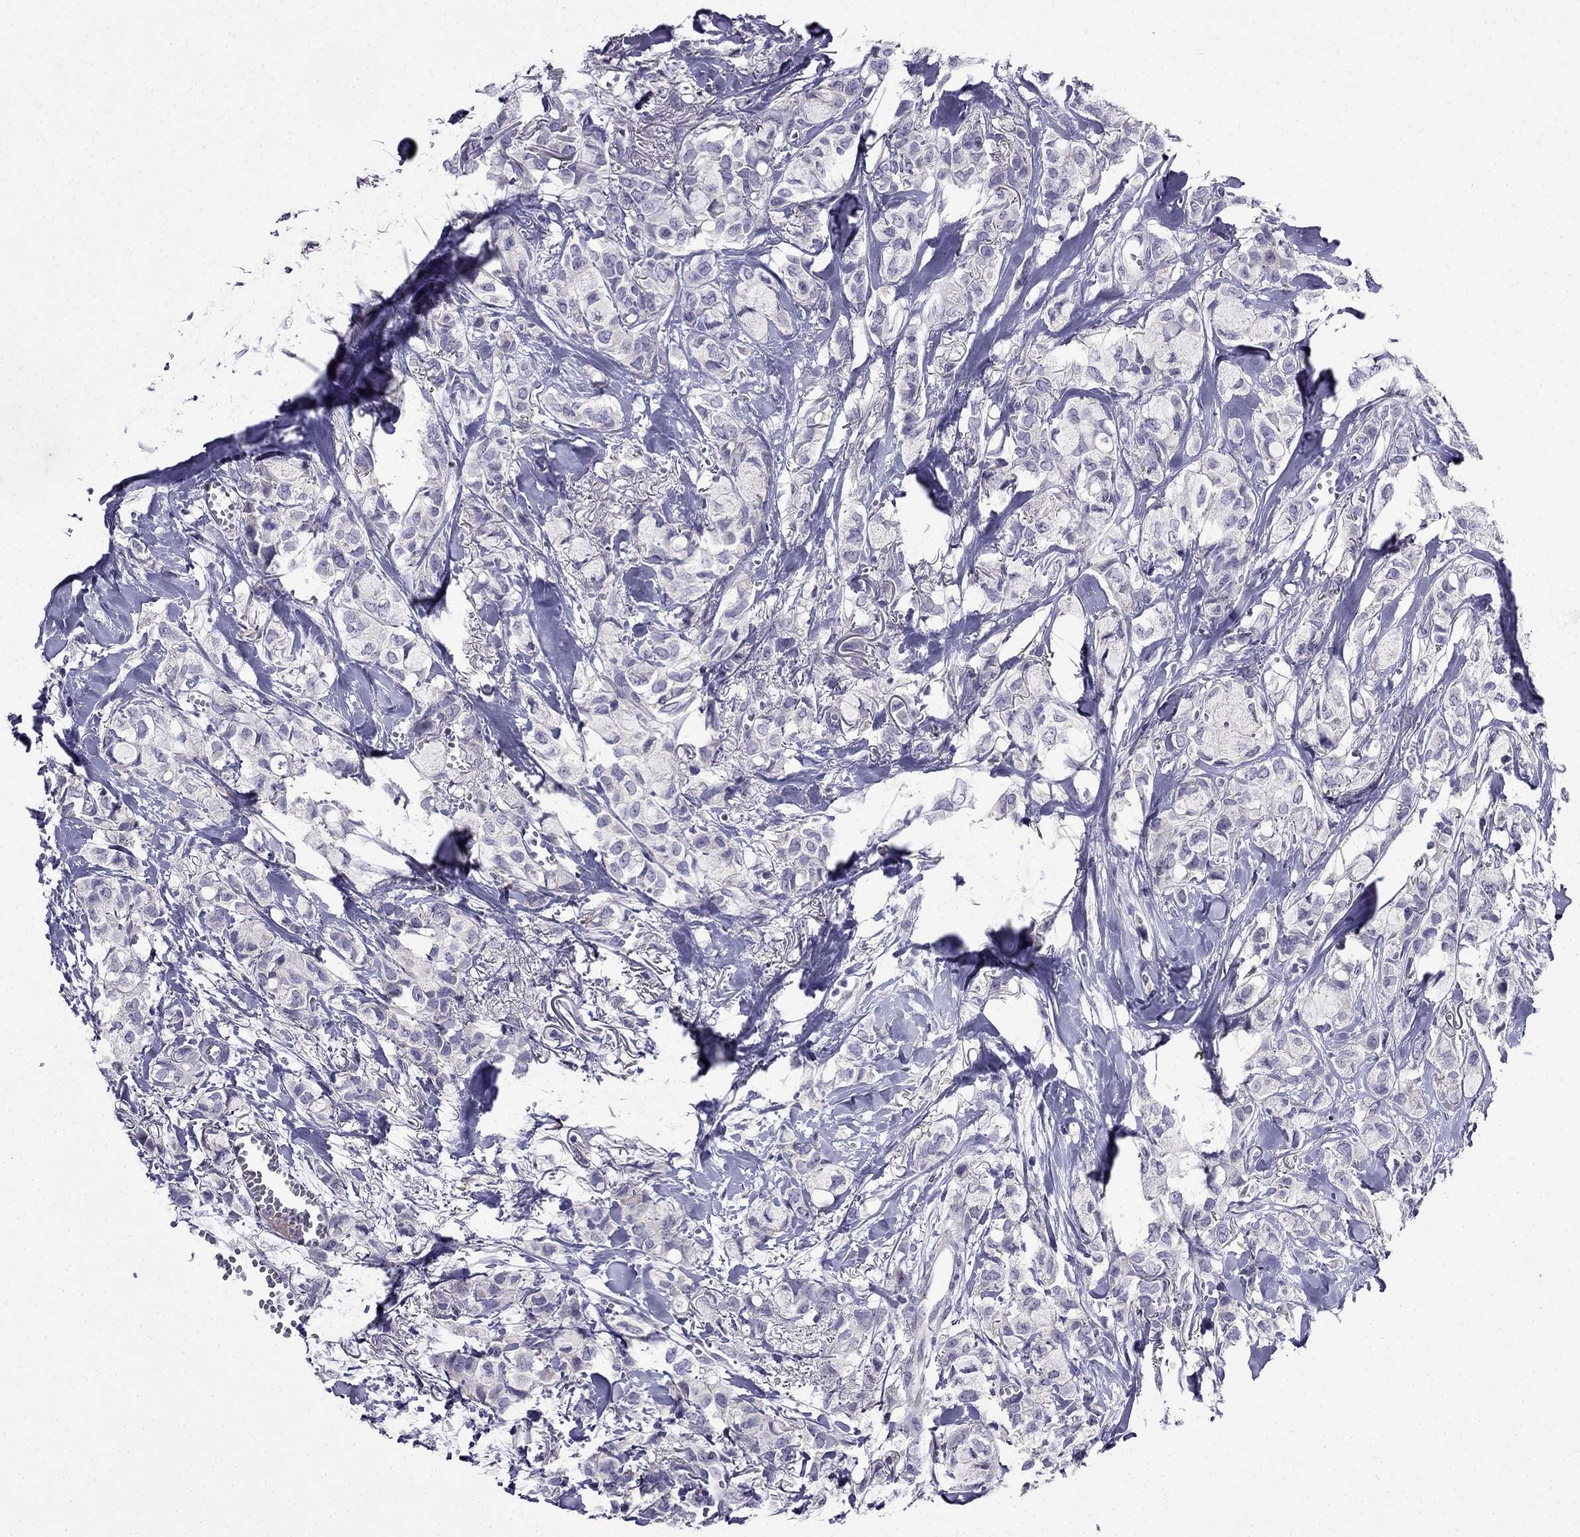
{"staining": {"intensity": "negative", "quantity": "none", "location": "none"}, "tissue": "breast cancer", "cell_type": "Tumor cells", "image_type": "cancer", "snomed": [{"axis": "morphology", "description": "Duct carcinoma"}, {"axis": "topography", "description": "Breast"}], "caption": "DAB (3,3'-diaminobenzidine) immunohistochemical staining of infiltrating ductal carcinoma (breast) exhibits no significant staining in tumor cells.", "gene": "PI16", "patient": {"sex": "female", "age": 85}}